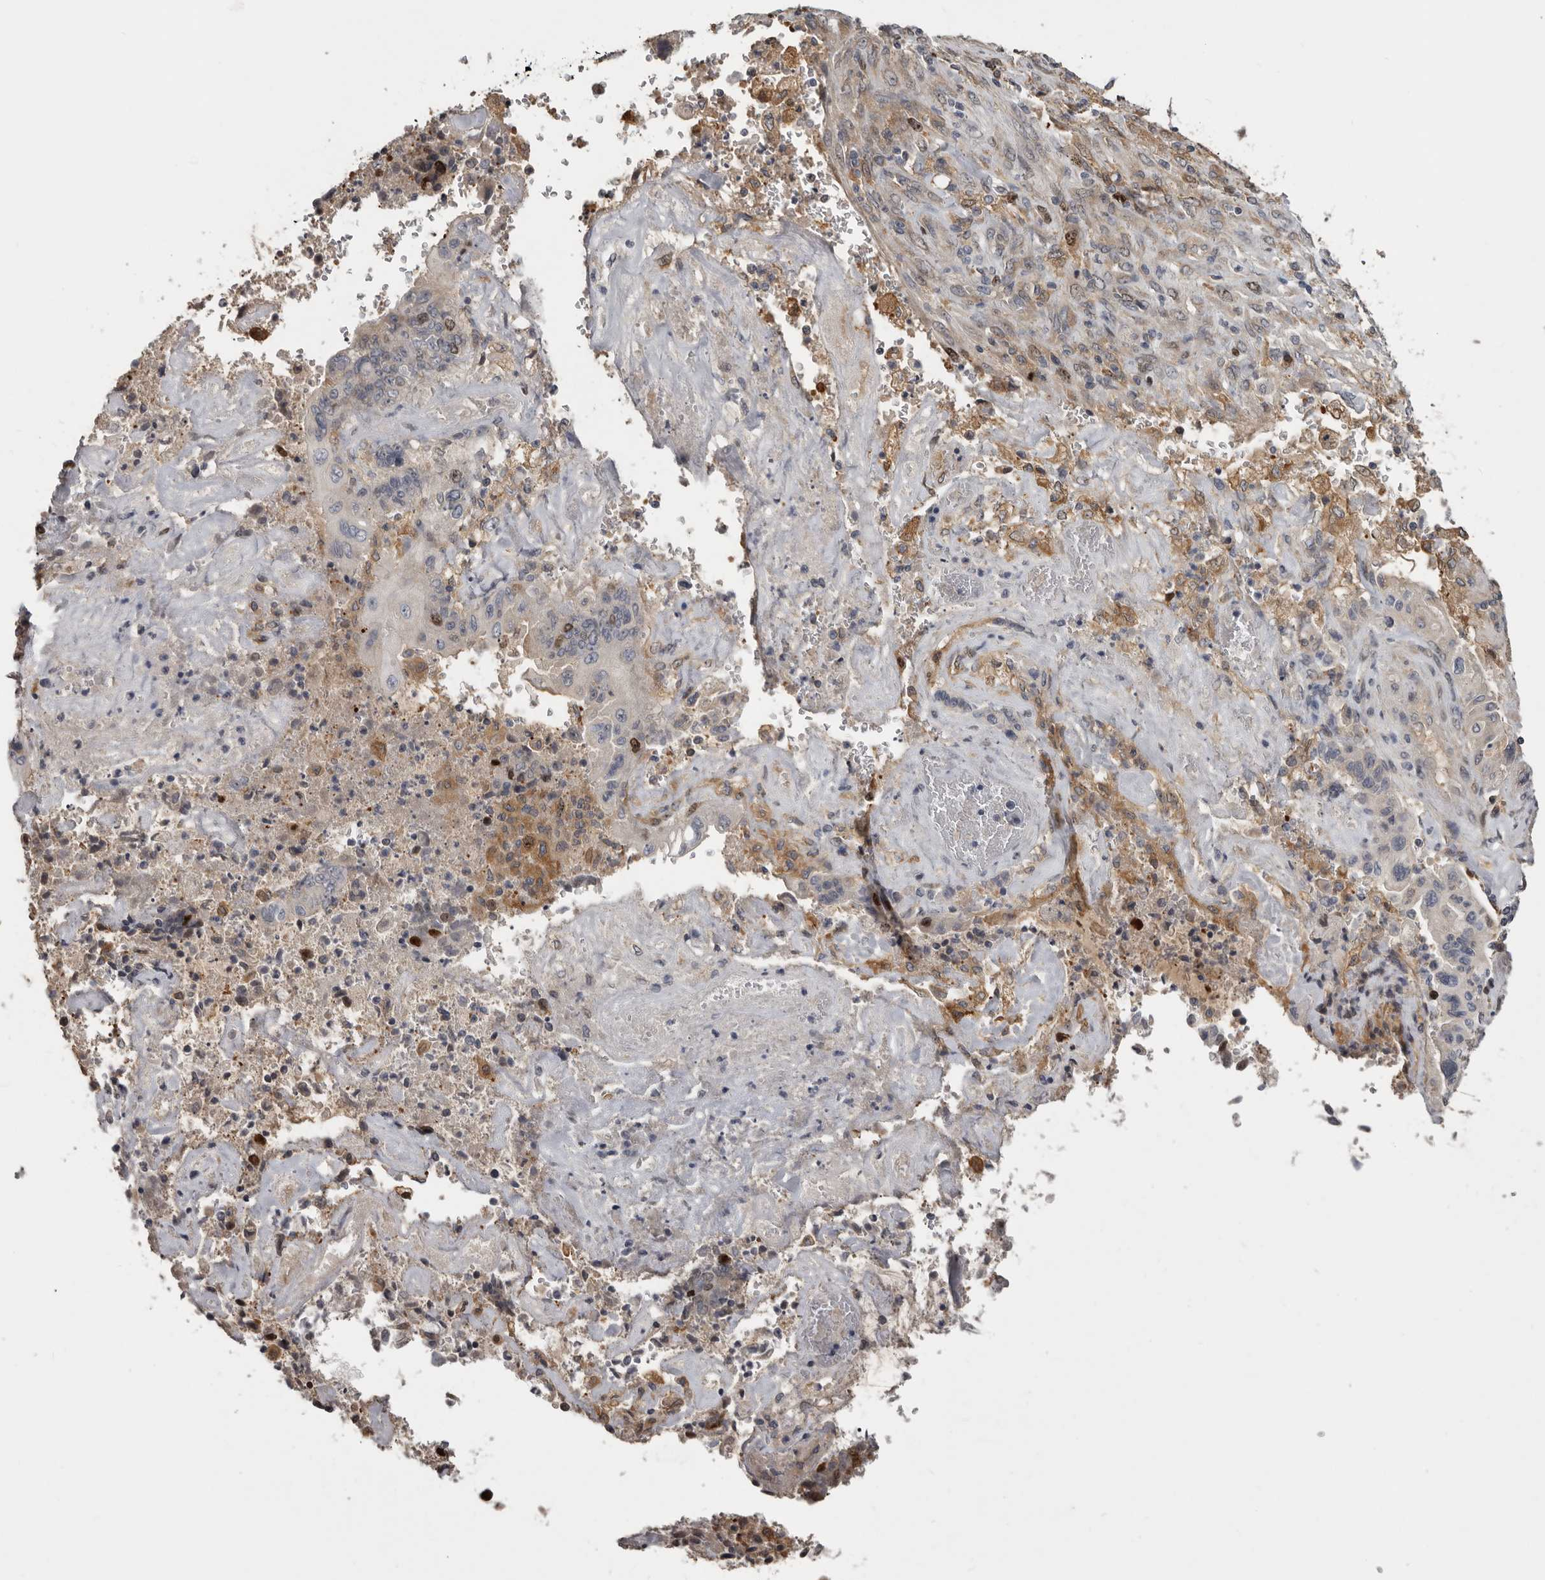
{"staining": {"intensity": "moderate", "quantity": "25%-75%", "location": "nuclear"}, "tissue": "endometrial cancer", "cell_type": "Tumor cells", "image_type": "cancer", "snomed": [{"axis": "morphology", "description": "Adenocarcinoma, NOS"}, {"axis": "topography", "description": "Endometrium"}], "caption": "Tumor cells exhibit medium levels of moderate nuclear staining in about 25%-75% of cells in adenocarcinoma (endometrial). The staining was performed using DAB to visualize the protein expression in brown, while the nuclei were stained in blue with hematoxylin (Magnification: 20x).", "gene": "CDCA8", "patient": {"sex": "female", "age": 80}}